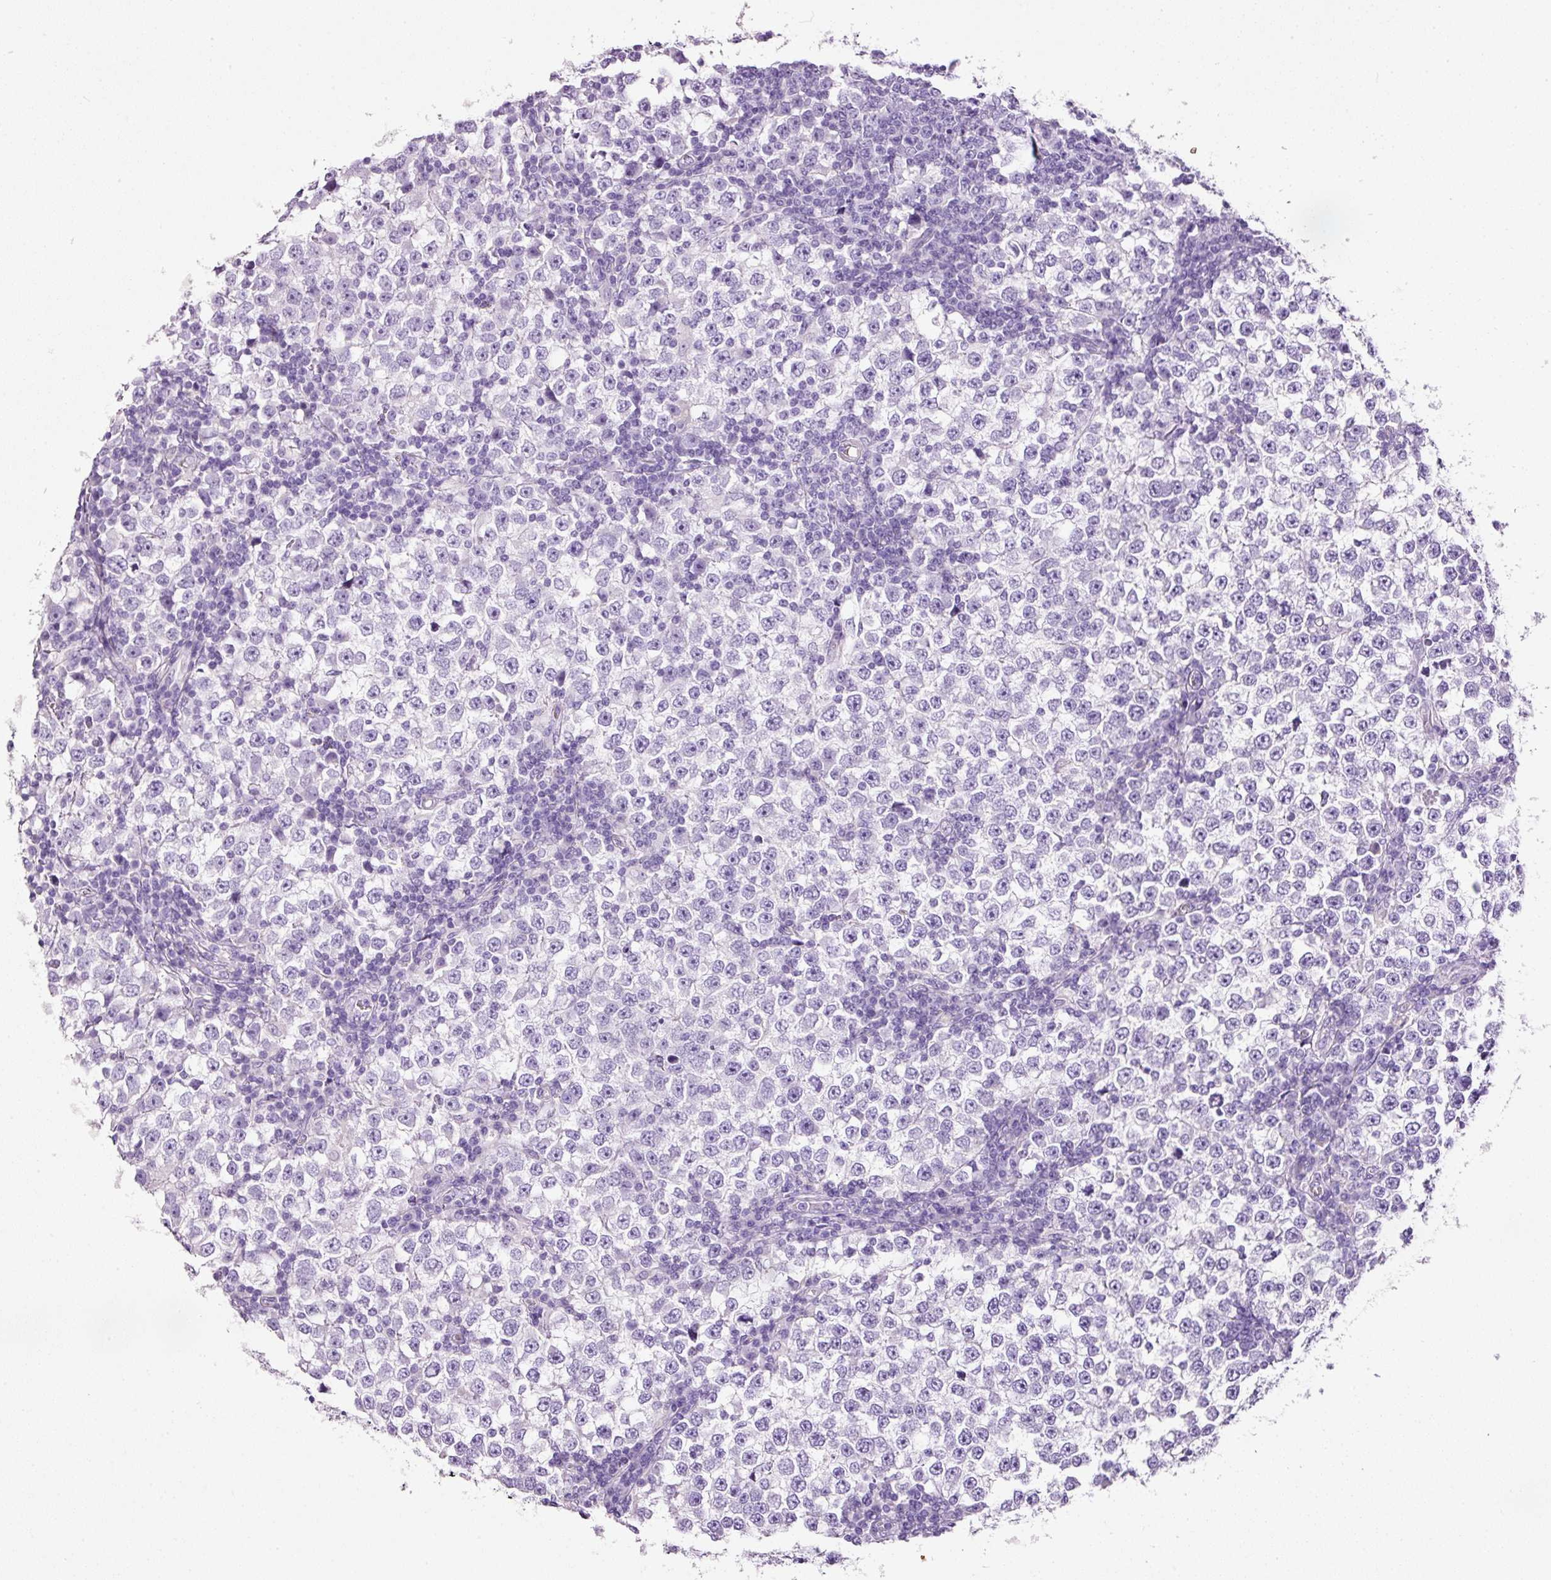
{"staining": {"intensity": "negative", "quantity": "none", "location": "none"}, "tissue": "testis cancer", "cell_type": "Tumor cells", "image_type": "cancer", "snomed": [{"axis": "morphology", "description": "Seminoma, NOS"}, {"axis": "topography", "description": "Testis"}], "caption": "Immunohistochemical staining of human seminoma (testis) exhibits no significant expression in tumor cells. (Stains: DAB immunohistochemistry (IHC) with hematoxylin counter stain, Microscopy: brightfield microscopy at high magnification).", "gene": "BSND", "patient": {"sex": "male", "age": 65}}